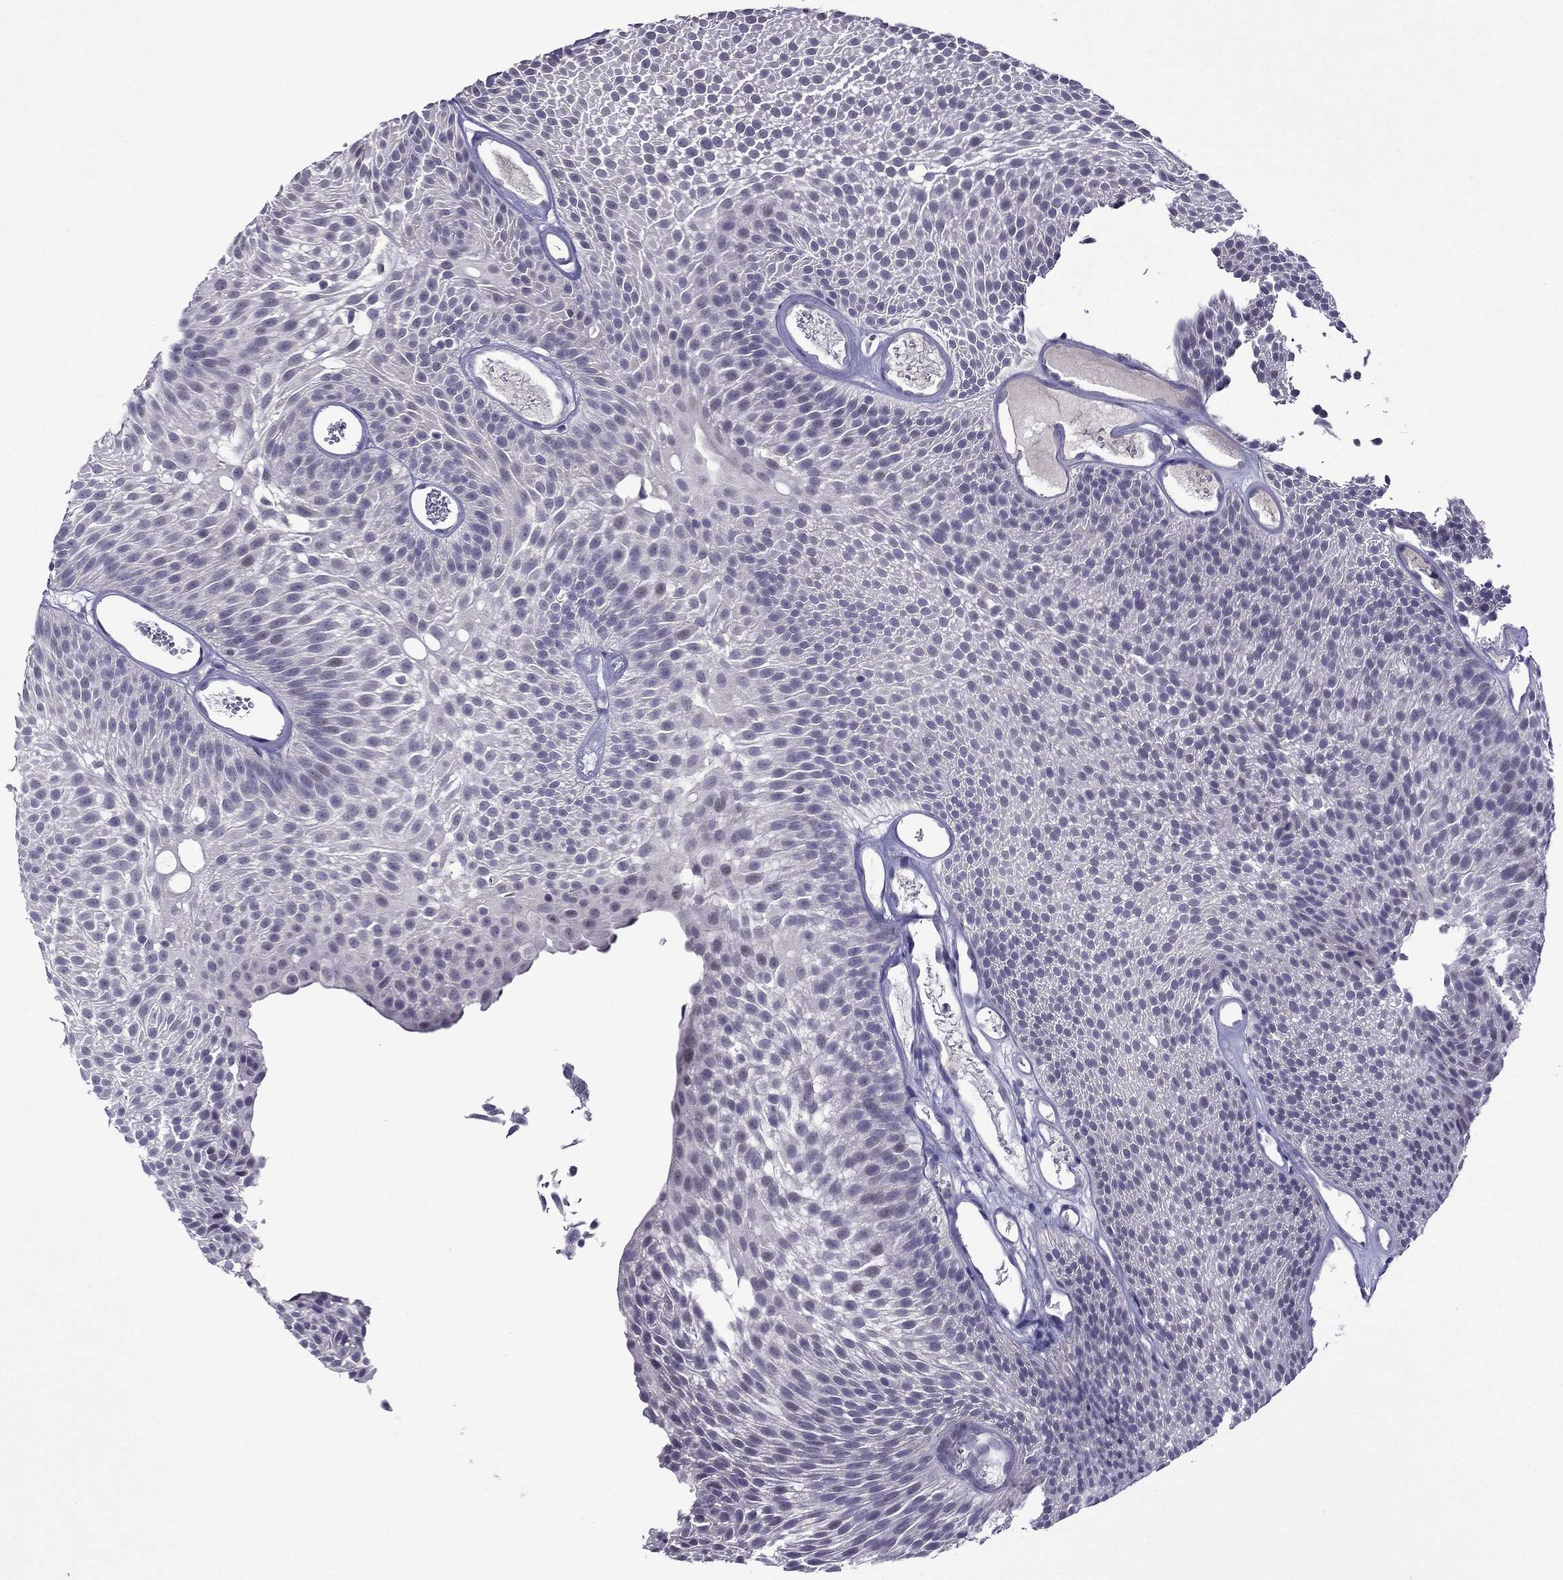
{"staining": {"intensity": "negative", "quantity": "none", "location": "none"}, "tissue": "urothelial cancer", "cell_type": "Tumor cells", "image_type": "cancer", "snomed": [{"axis": "morphology", "description": "Urothelial carcinoma, Low grade"}, {"axis": "topography", "description": "Urinary bladder"}], "caption": "Immunohistochemical staining of urothelial cancer displays no significant staining in tumor cells.", "gene": "SPTBN4", "patient": {"sex": "male", "age": 52}}